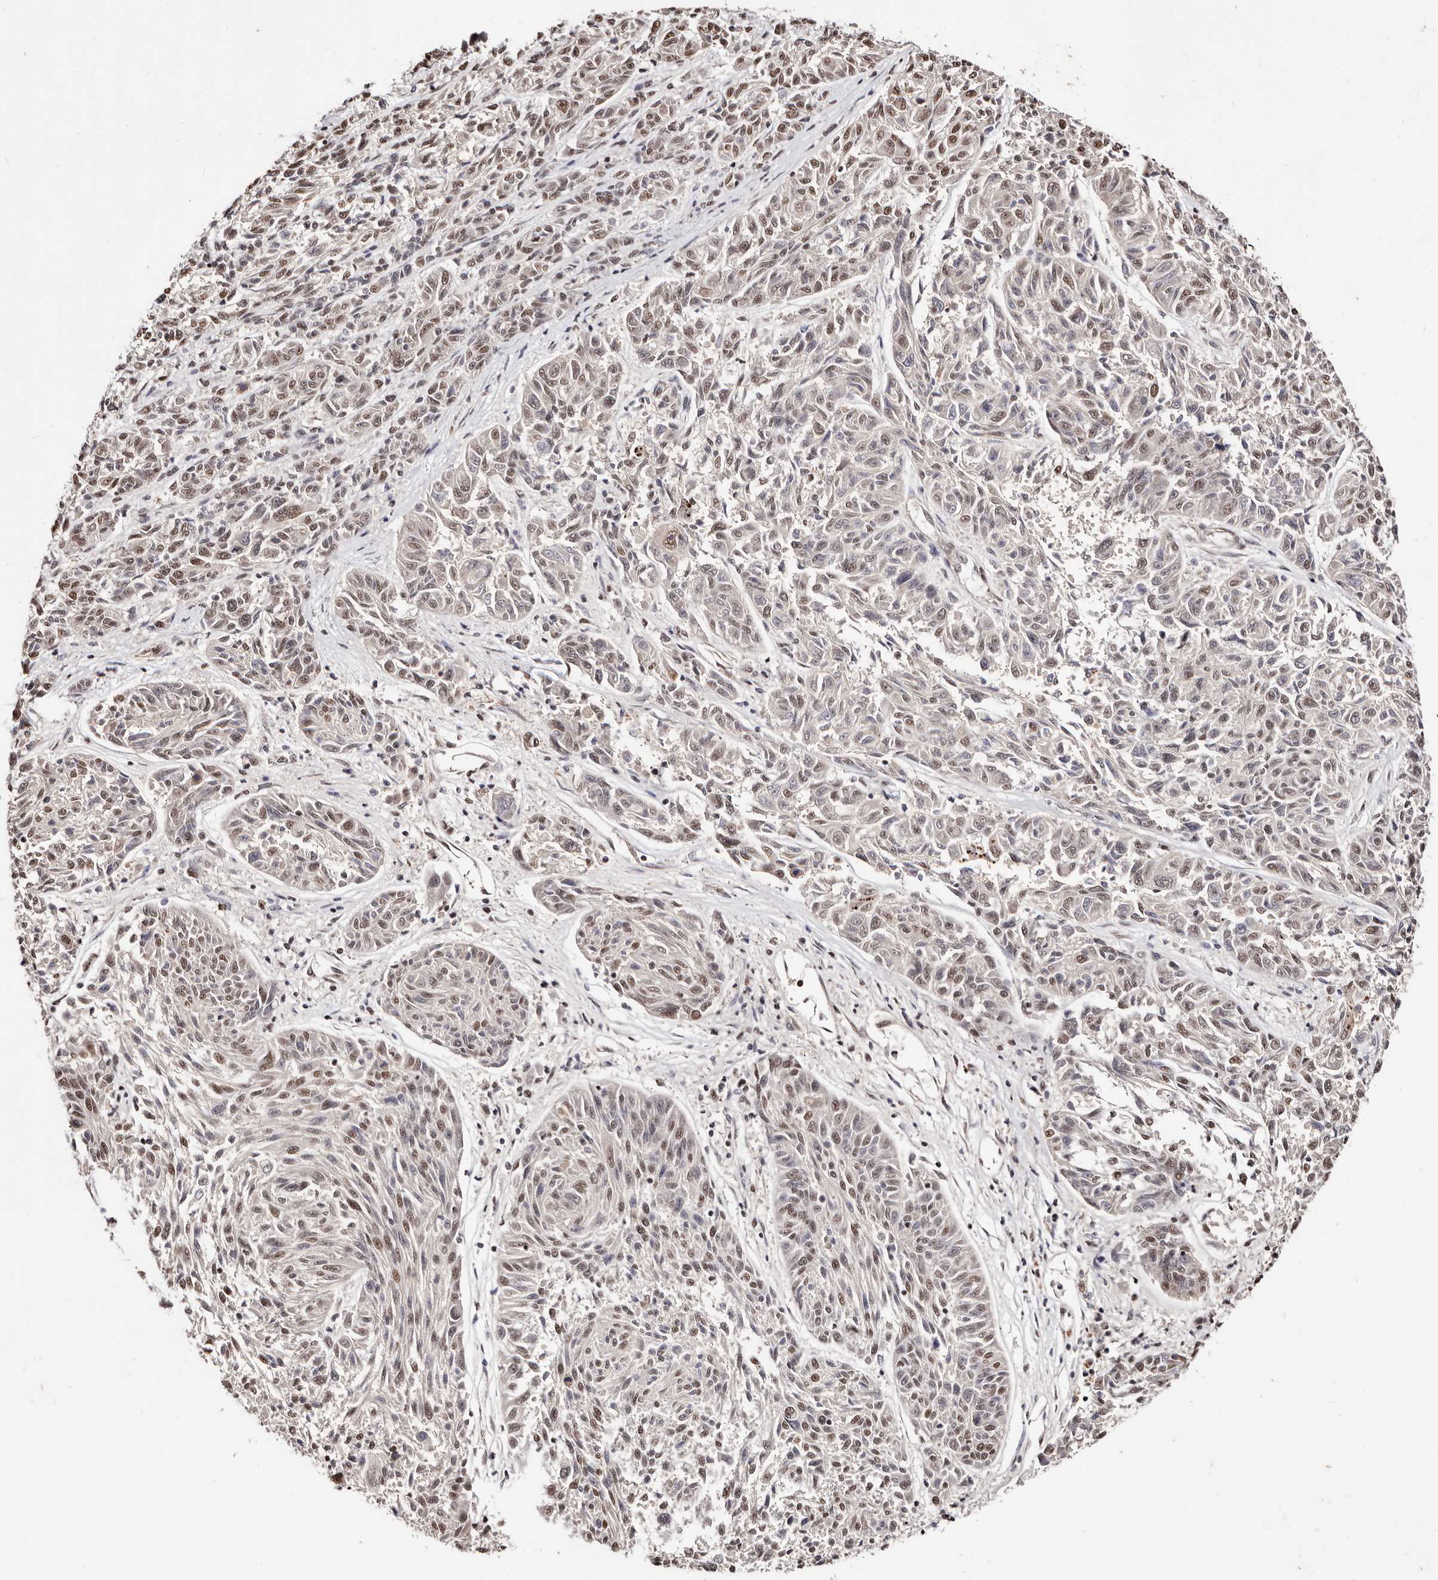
{"staining": {"intensity": "moderate", "quantity": "25%-75%", "location": "nuclear"}, "tissue": "melanoma", "cell_type": "Tumor cells", "image_type": "cancer", "snomed": [{"axis": "morphology", "description": "Malignant melanoma, NOS"}, {"axis": "topography", "description": "Skin"}], "caption": "Protein analysis of melanoma tissue shows moderate nuclear positivity in about 25%-75% of tumor cells. (brown staining indicates protein expression, while blue staining denotes nuclei).", "gene": "BICRAL", "patient": {"sex": "male", "age": 53}}